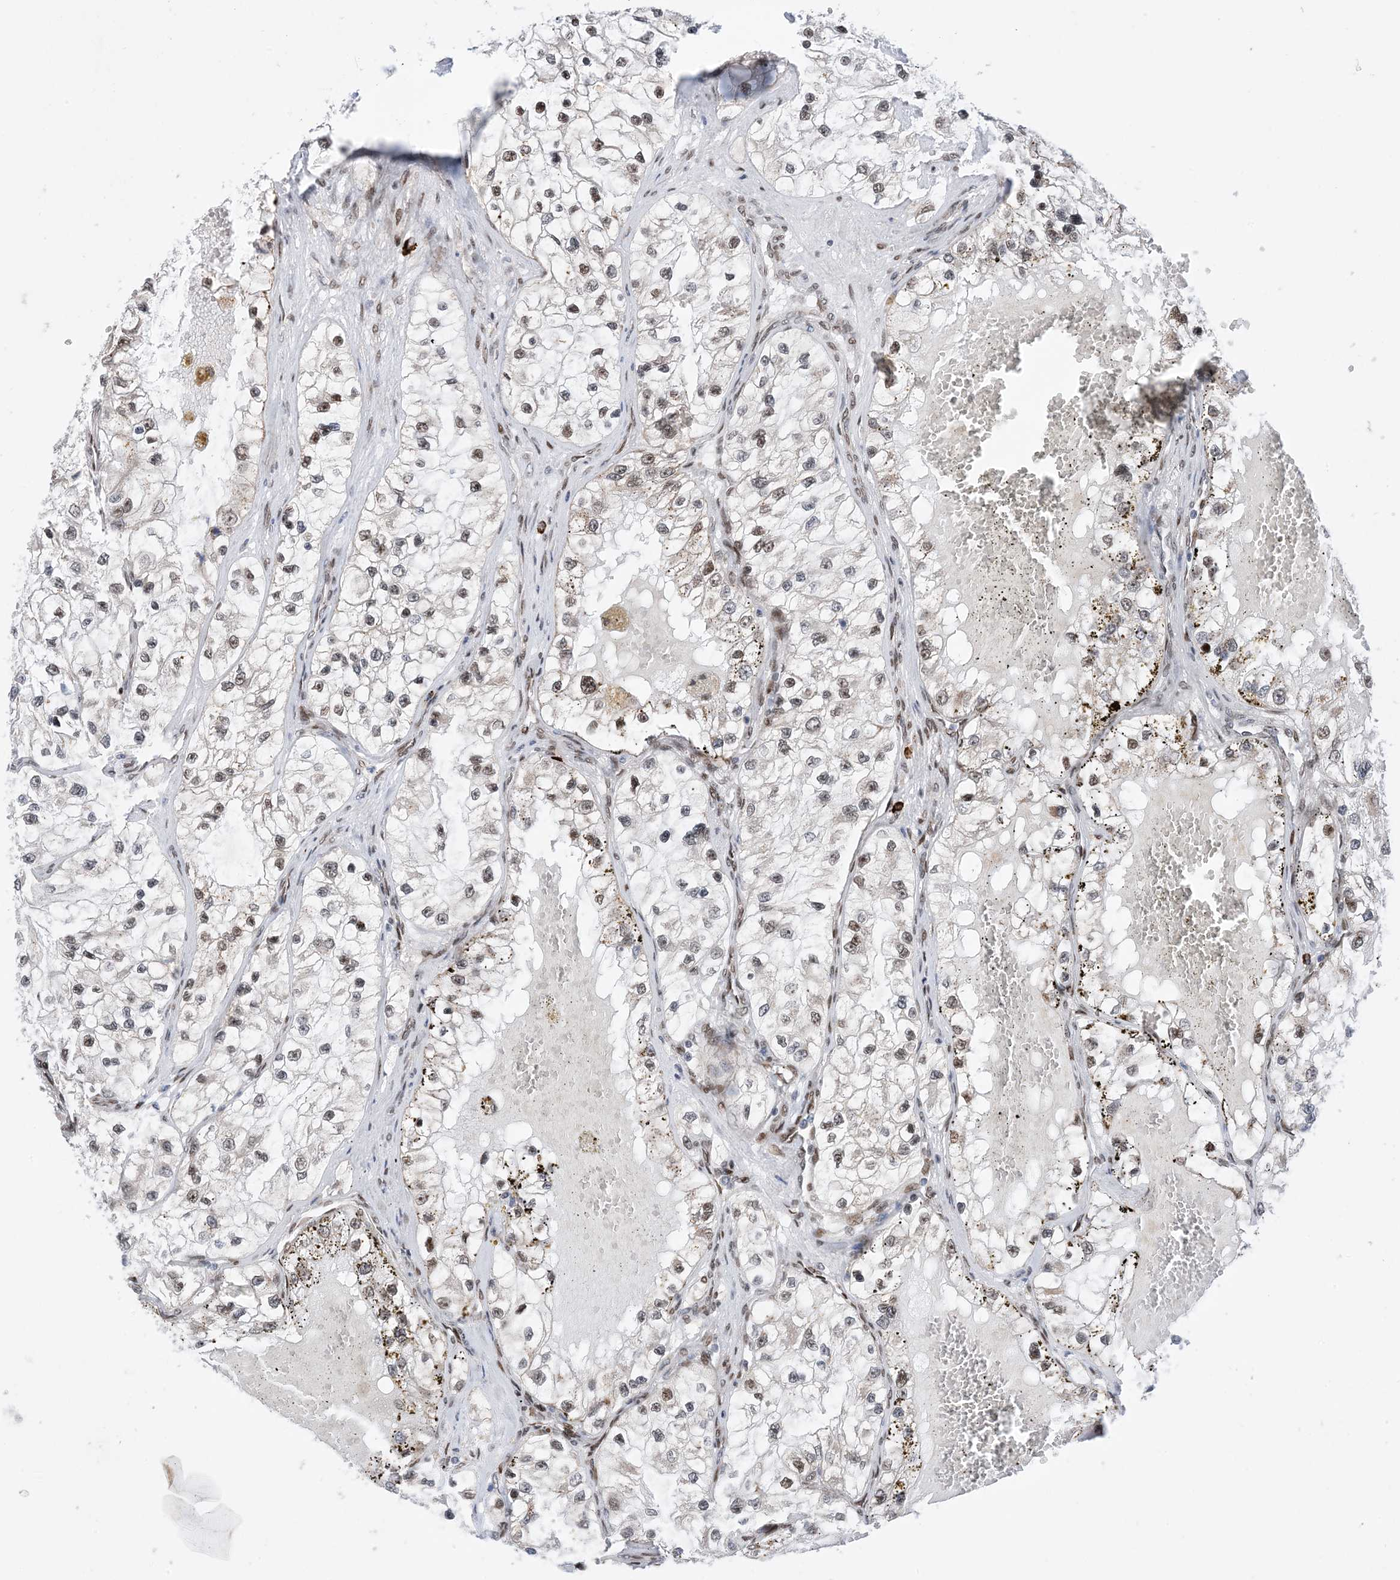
{"staining": {"intensity": "moderate", "quantity": ">75%", "location": "nuclear"}, "tissue": "renal cancer", "cell_type": "Tumor cells", "image_type": "cancer", "snomed": [{"axis": "morphology", "description": "Adenocarcinoma, NOS"}, {"axis": "topography", "description": "Kidney"}], "caption": "This micrograph displays renal cancer stained with immunohistochemistry (IHC) to label a protein in brown. The nuclear of tumor cells show moderate positivity for the protein. Nuclei are counter-stained blue.", "gene": "TSPYL1", "patient": {"sex": "female", "age": 57}}